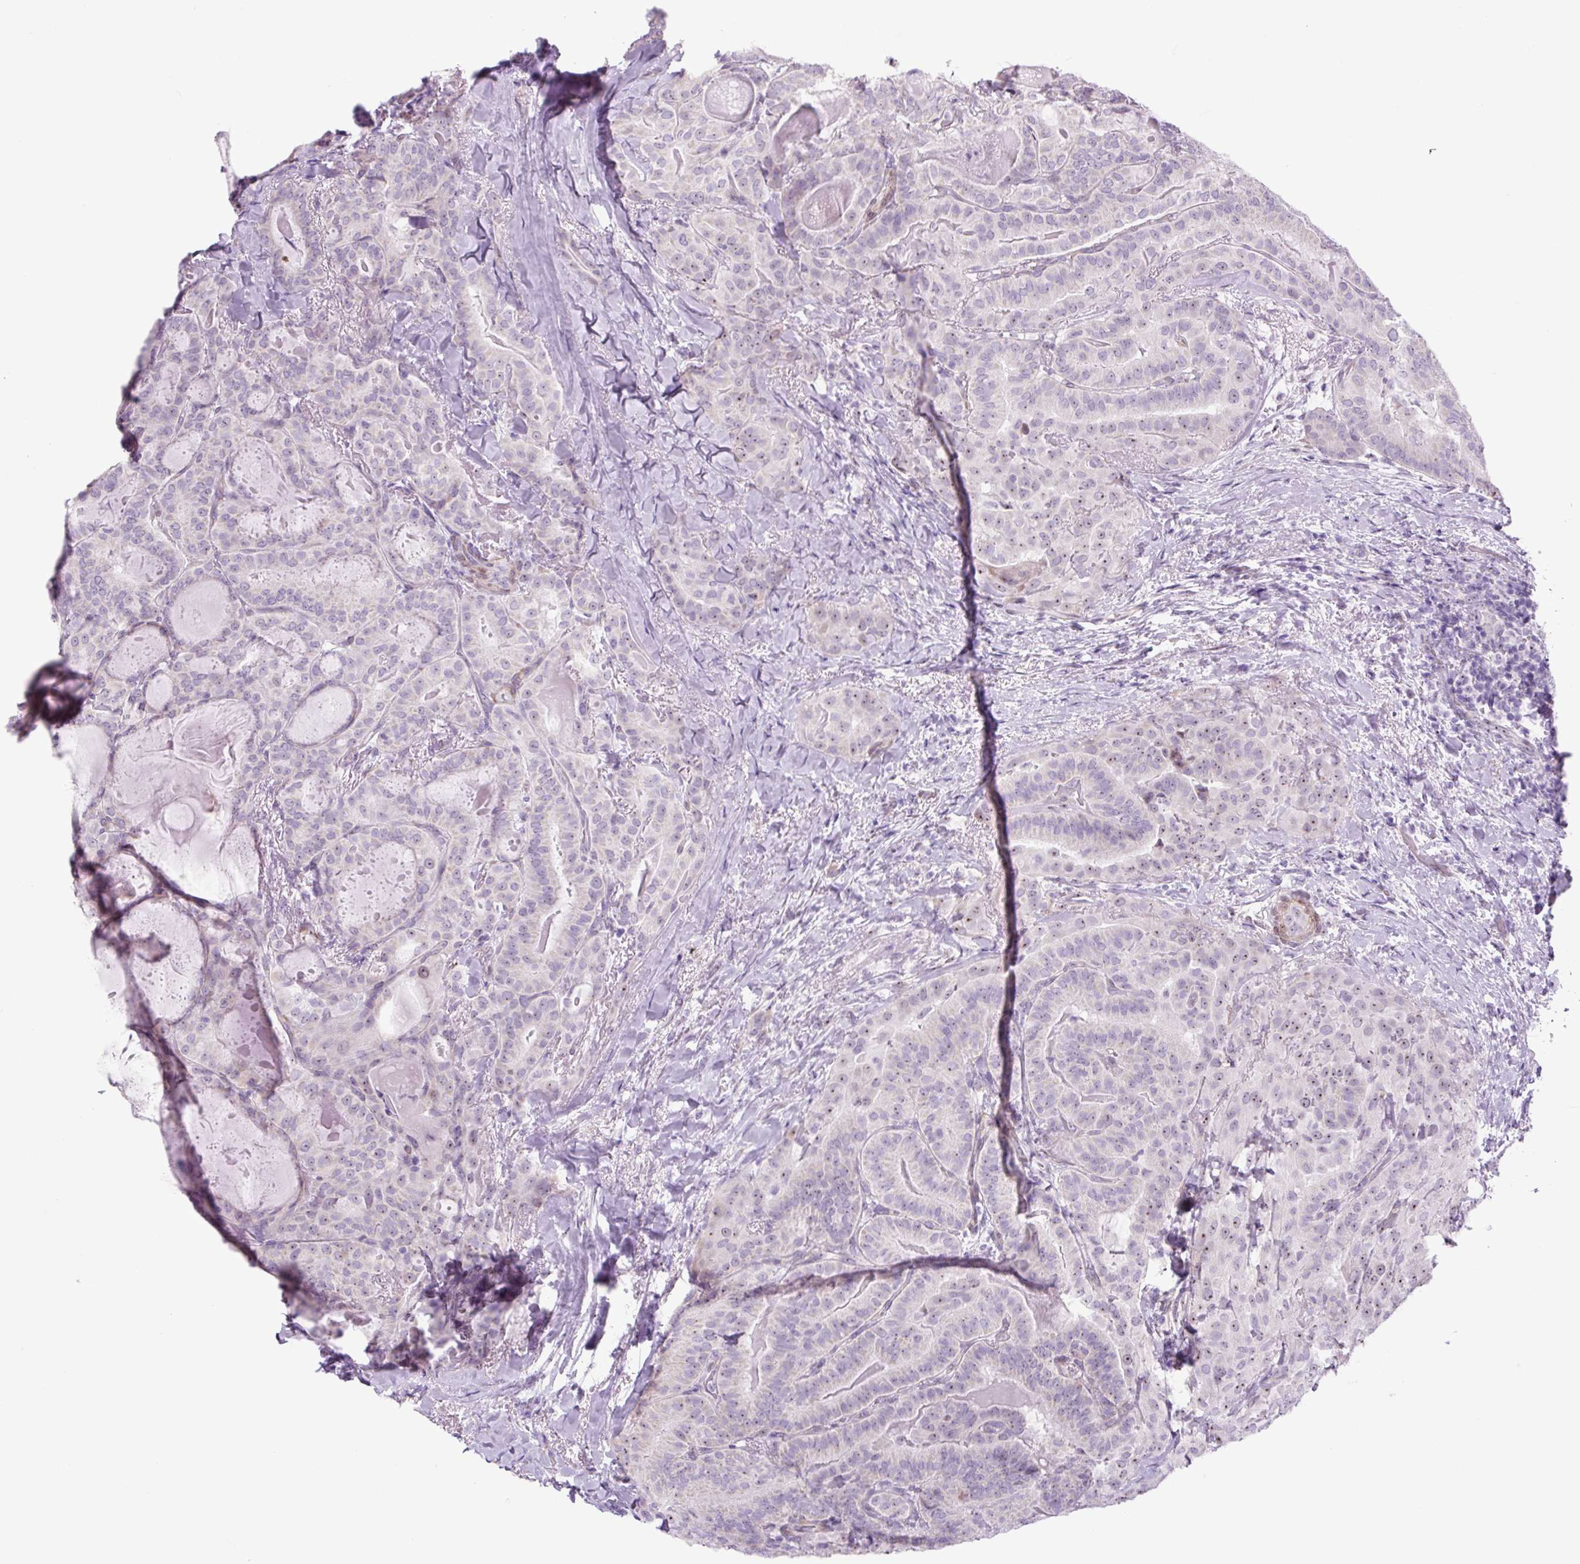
{"staining": {"intensity": "weak", "quantity": "<25%", "location": "nuclear"}, "tissue": "thyroid cancer", "cell_type": "Tumor cells", "image_type": "cancer", "snomed": [{"axis": "morphology", "description": "Papillary adenocarcinoma, NOS"}, {"axis": "topography", "description": "Thyroid gland"}], "caption": "The IHC histopathology image has no significant staining in tumor cells of papillary adenocarcinoma (thyroid) tissue.", "gene": "RRS1", "patient": {"sex": "female", "age": 68}}